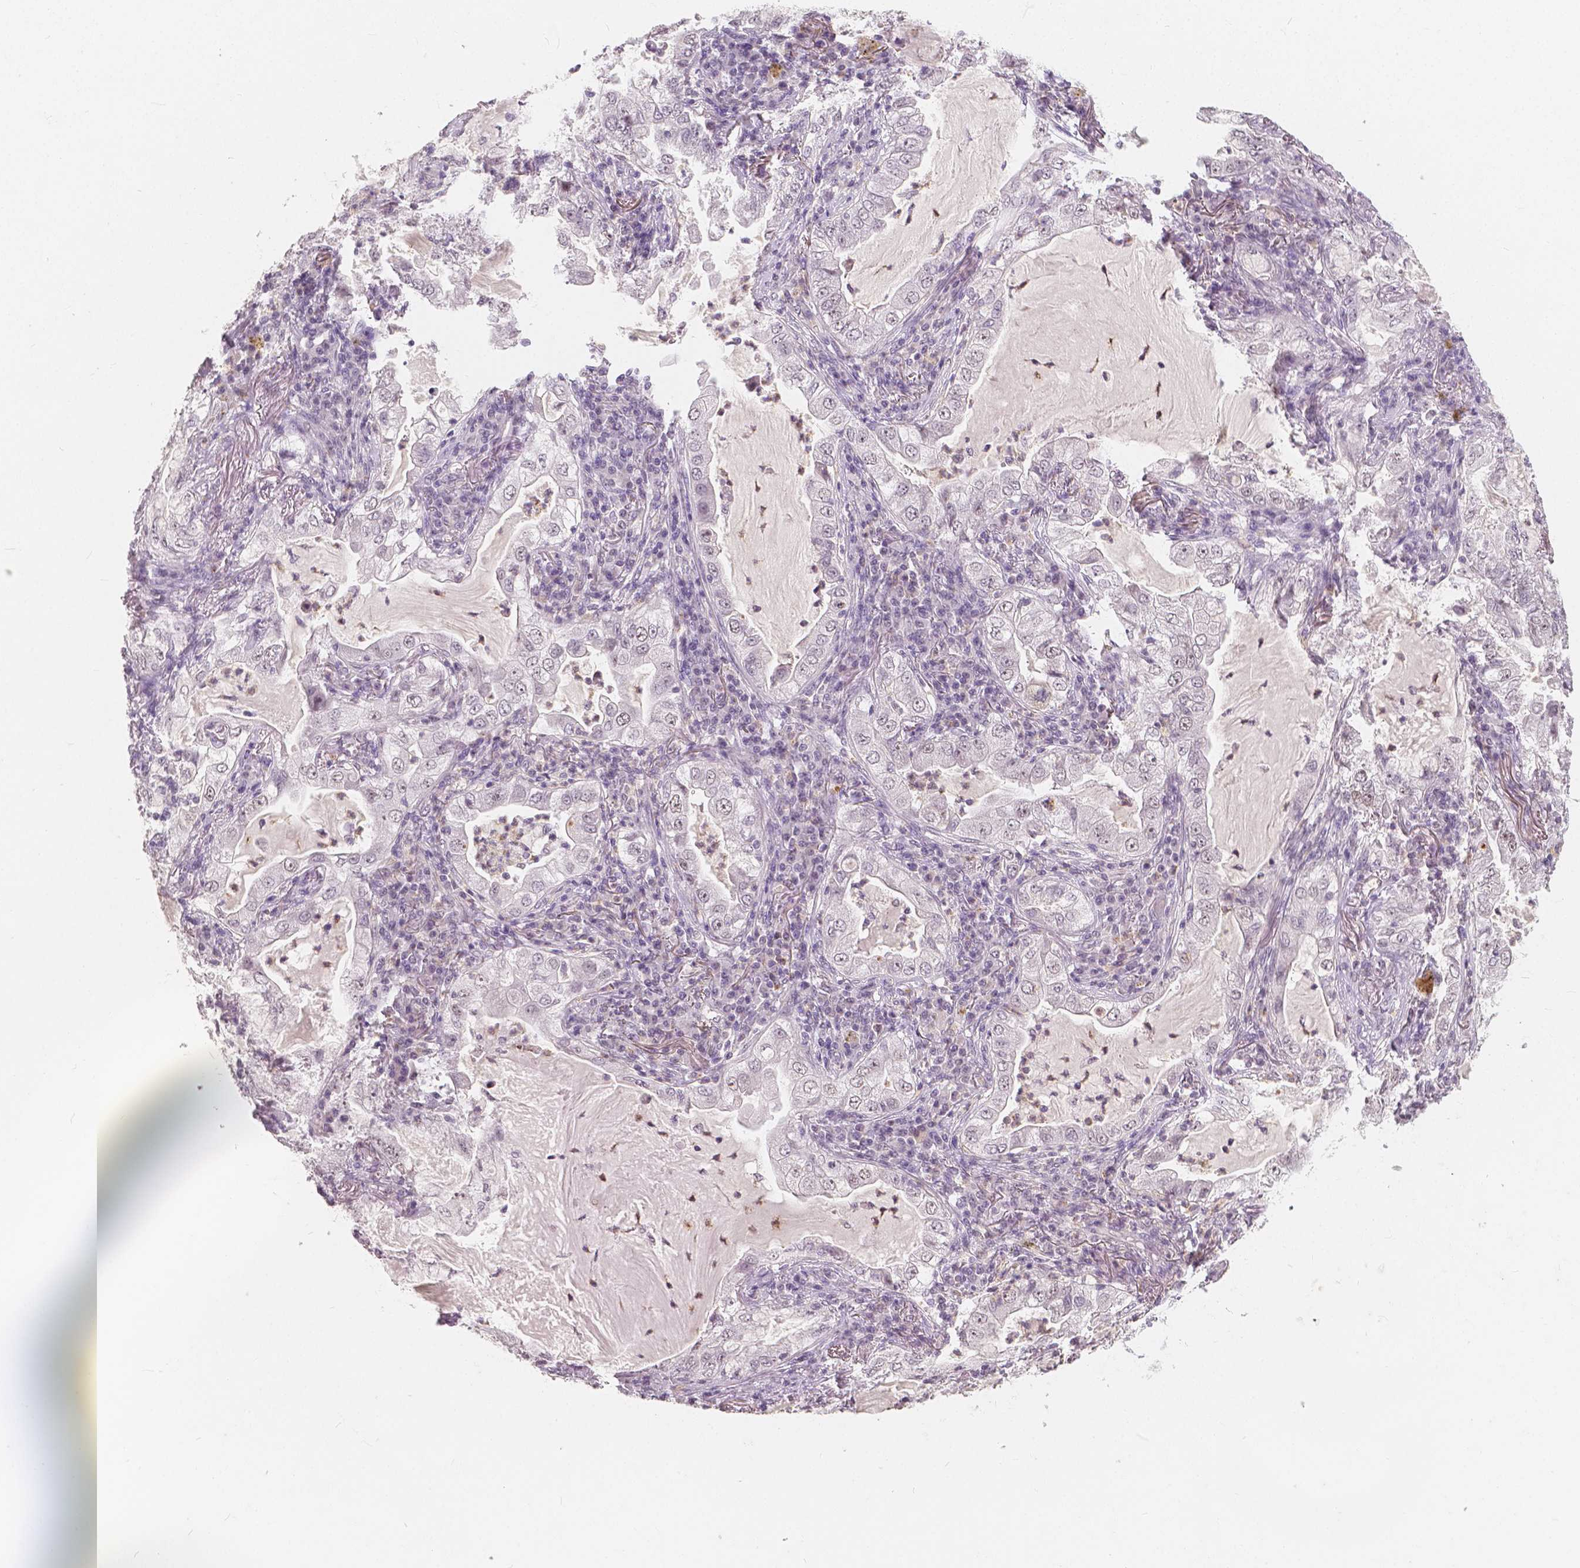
{"staining": {"intensity": "negative", "quantity": "none", "location": "none"}, "tissue": "lung cancer", "cell_type": "Tumor cells", "image_type": "cancer", "snomed": [{"axis": "morphology", "description": "Adenocarcinoma, NOS"}, {"axis": "topography", "description": "Lung"}], "caption": "Immunohistochemistry image of human adenocarcinoma (lung) stained for a protein (brown), which reveals no expression in tumor cells.", "gene": "NOLC1", "patient": {"sex": "female", "age": 73}}